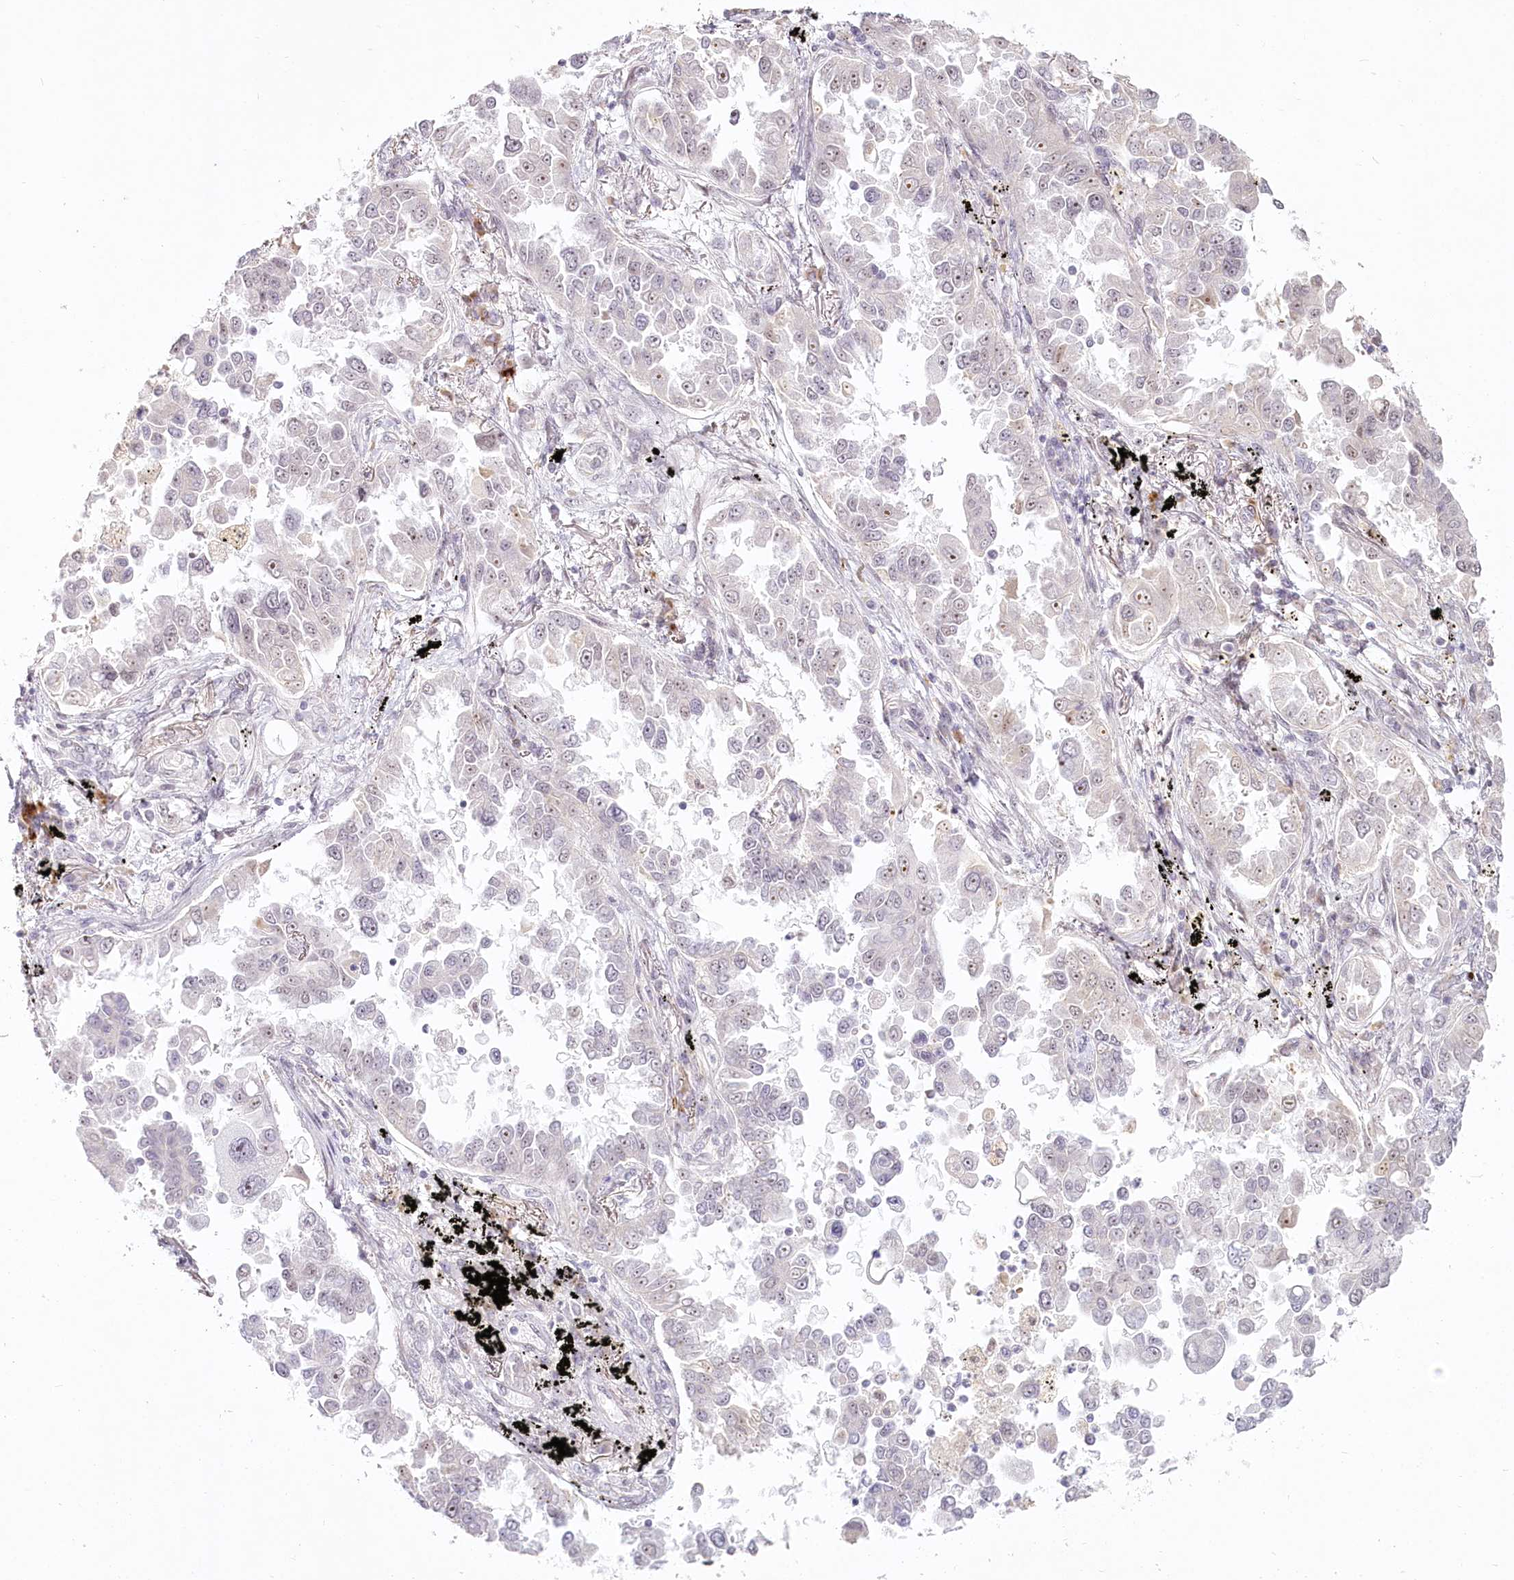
{"staining": {"intensity": "weak", "quantity": "25%-75%", "location": "nuclear"}, "tissue": "lung cancer", "cell_type": "Tumor cells", "image_type": "cancer", "snomed": [{"axis": "morphology", "description": "Adenocarcinoma, NOS"}, {"axis": "topography", "description": "Lung"}], "caption": "Lung adenocarcinoma stained with a brown dye exhibits weak nuclear positive positivity in approximately 25%-75% of tumor cells.", "gene": "EXOSC7", "patient": {"sex": "female", "age": 67}}